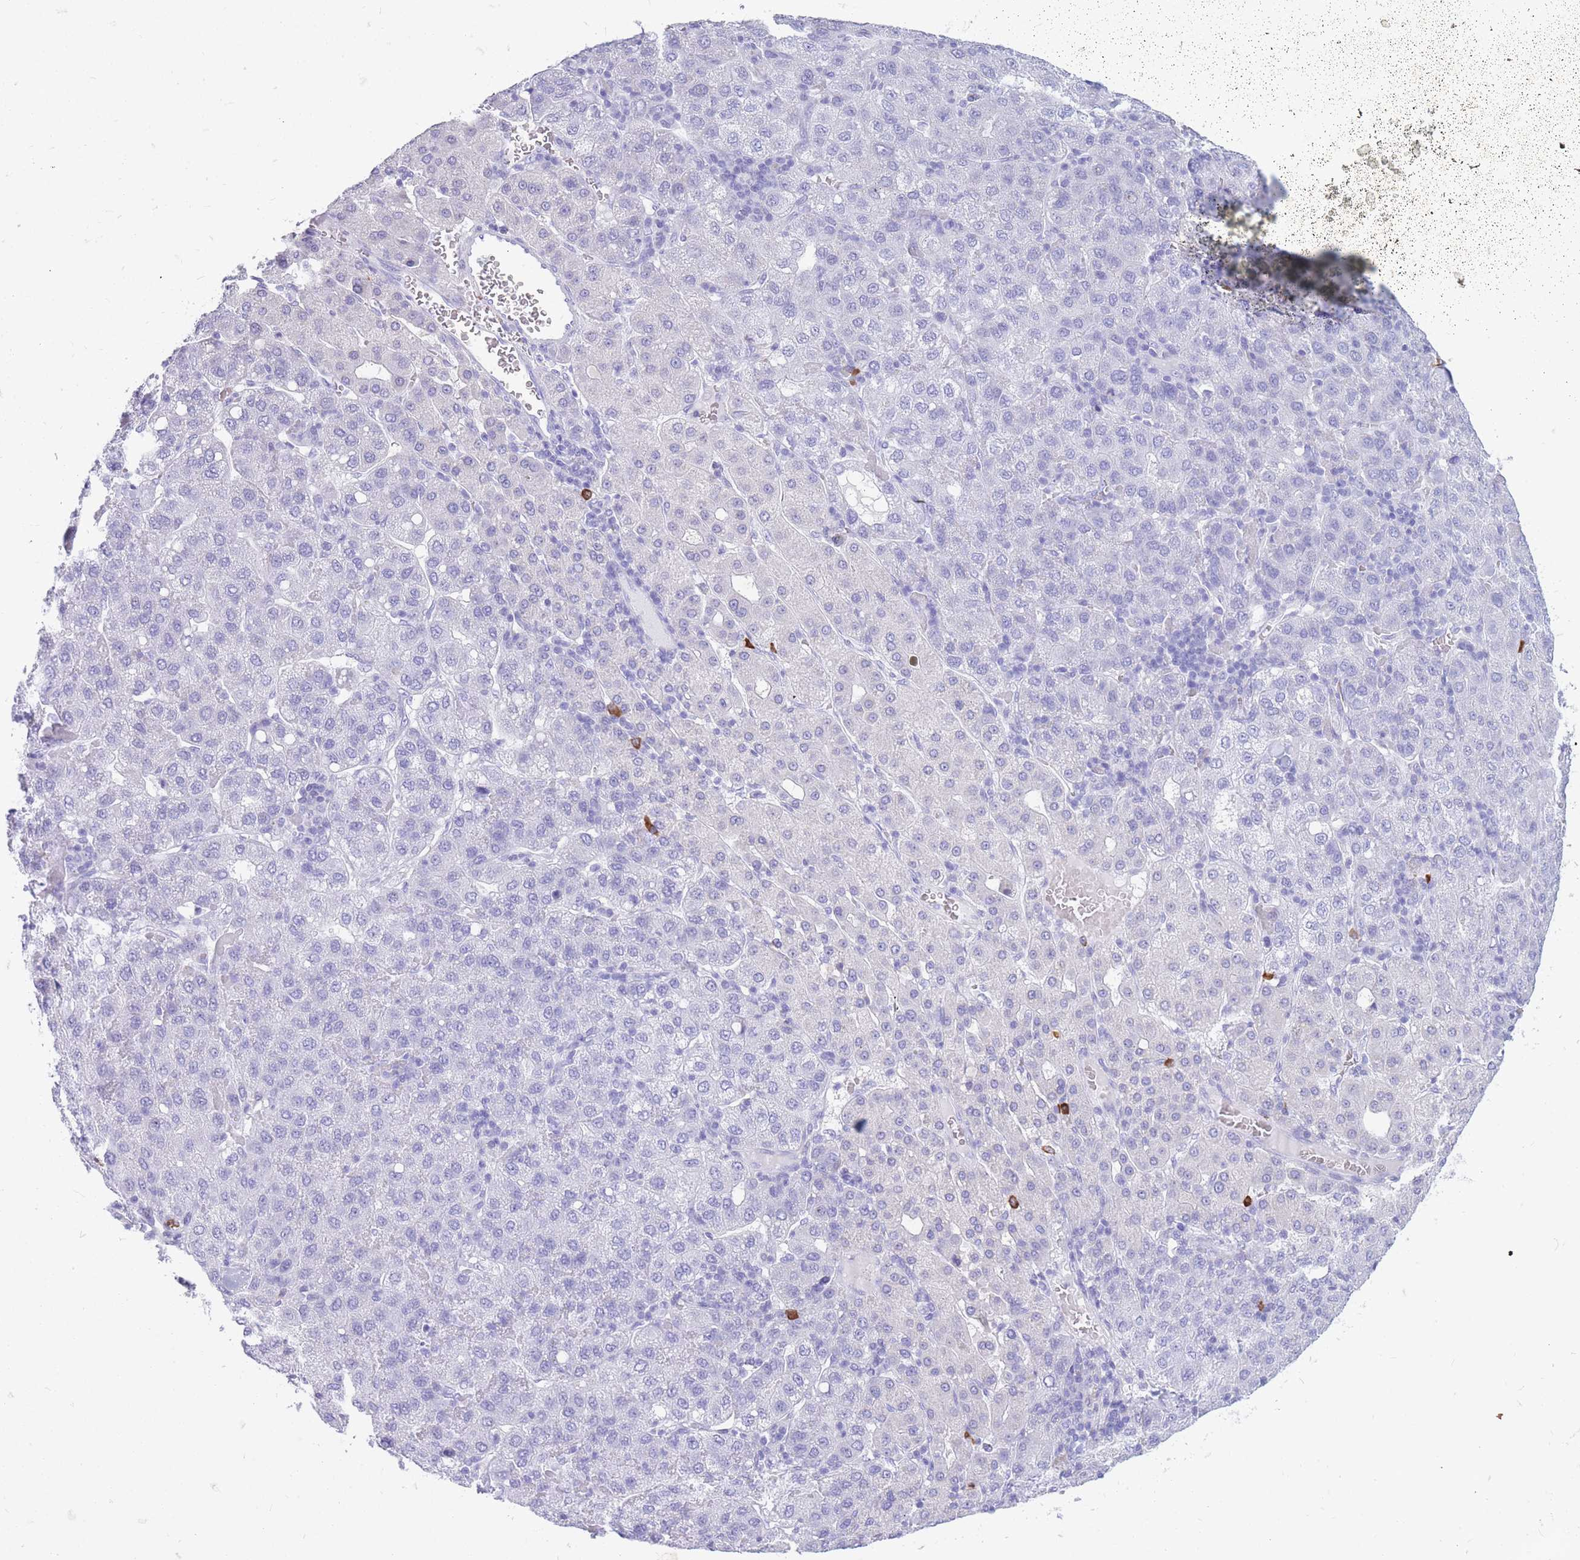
{"staining": {"intensity": "negative", "quantity": "none", "location": "none"}, "tissue": "liver cancer", "cell_type": "Tumor cells", "image_type": "cancer", "snomed": [{"axis": "morphology", "description": "Carcinoma, Hepatocellular, NOS"}, {"axis": "topography", "description": "Liver"}], "caption": "A micrograph of liver cancer (hepatocellular carcinoma) stained for a protein reveals no brown staining in tumor cells. The staining is performed using DAB brown chromogen with nuclei counter-stained in using hematoxylin.", "gene": "ZFP37", "patient": {"sex": "male", "age": 65}}